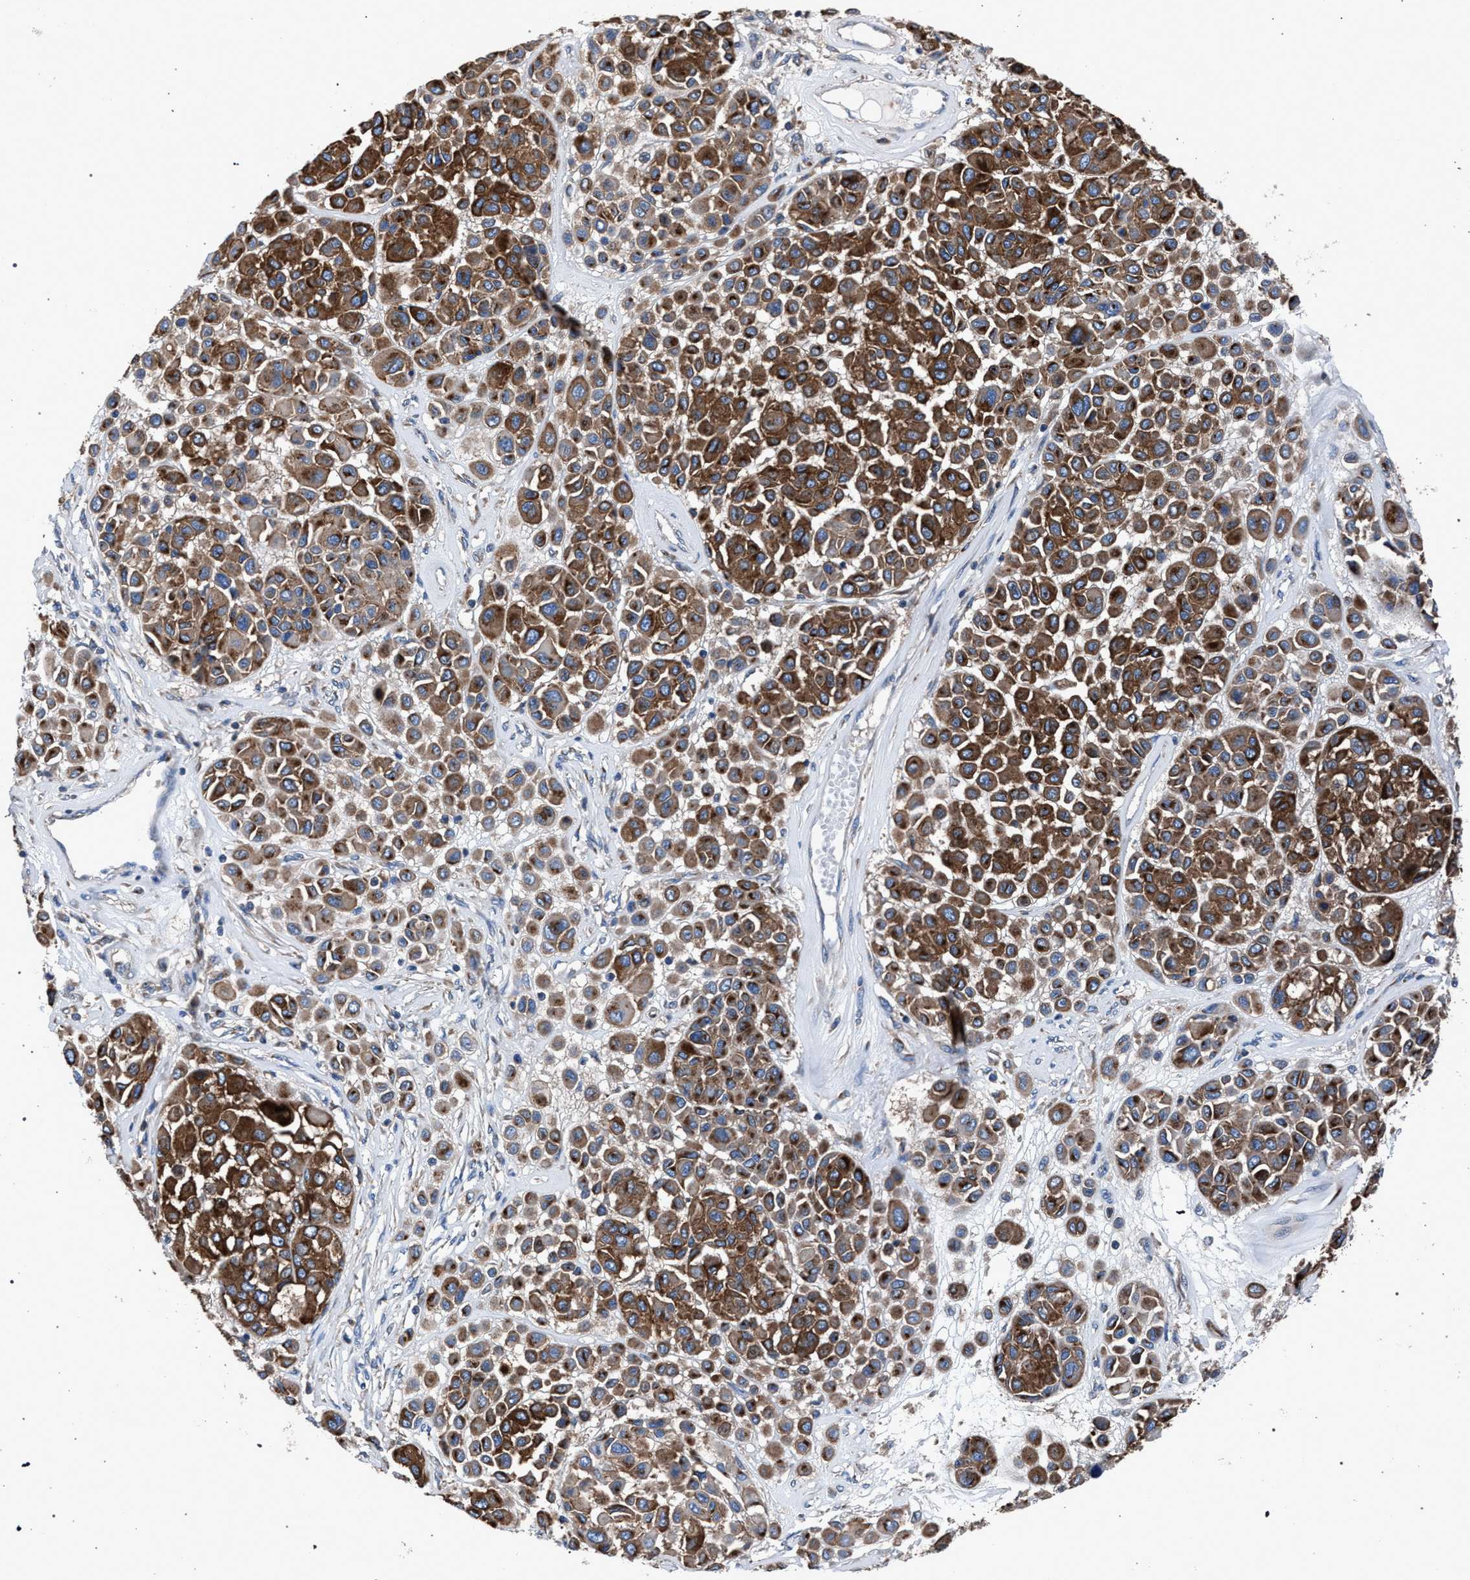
{"staining": {"intensity": "moderate", "quantity": ">75%", "location": "cytoplasmic/membranous"}, "tissue": "melanoma", "cell_type": "Tumor cells", "image_type": "cancer", "snomed": [{"axis": "morphology", "description": "Malignant melanoma, Metastatic site"}, {"axis": "topography", "description": "Soft tissue"}], "caption": "The photomicrograph displays a brown stain indicating the presence of a protein in the cytoplasmic/membranous of tumor cells in melanoma.", "gene": "ATP6V0A1", "patient": {"sex": "male", "age": 41}}